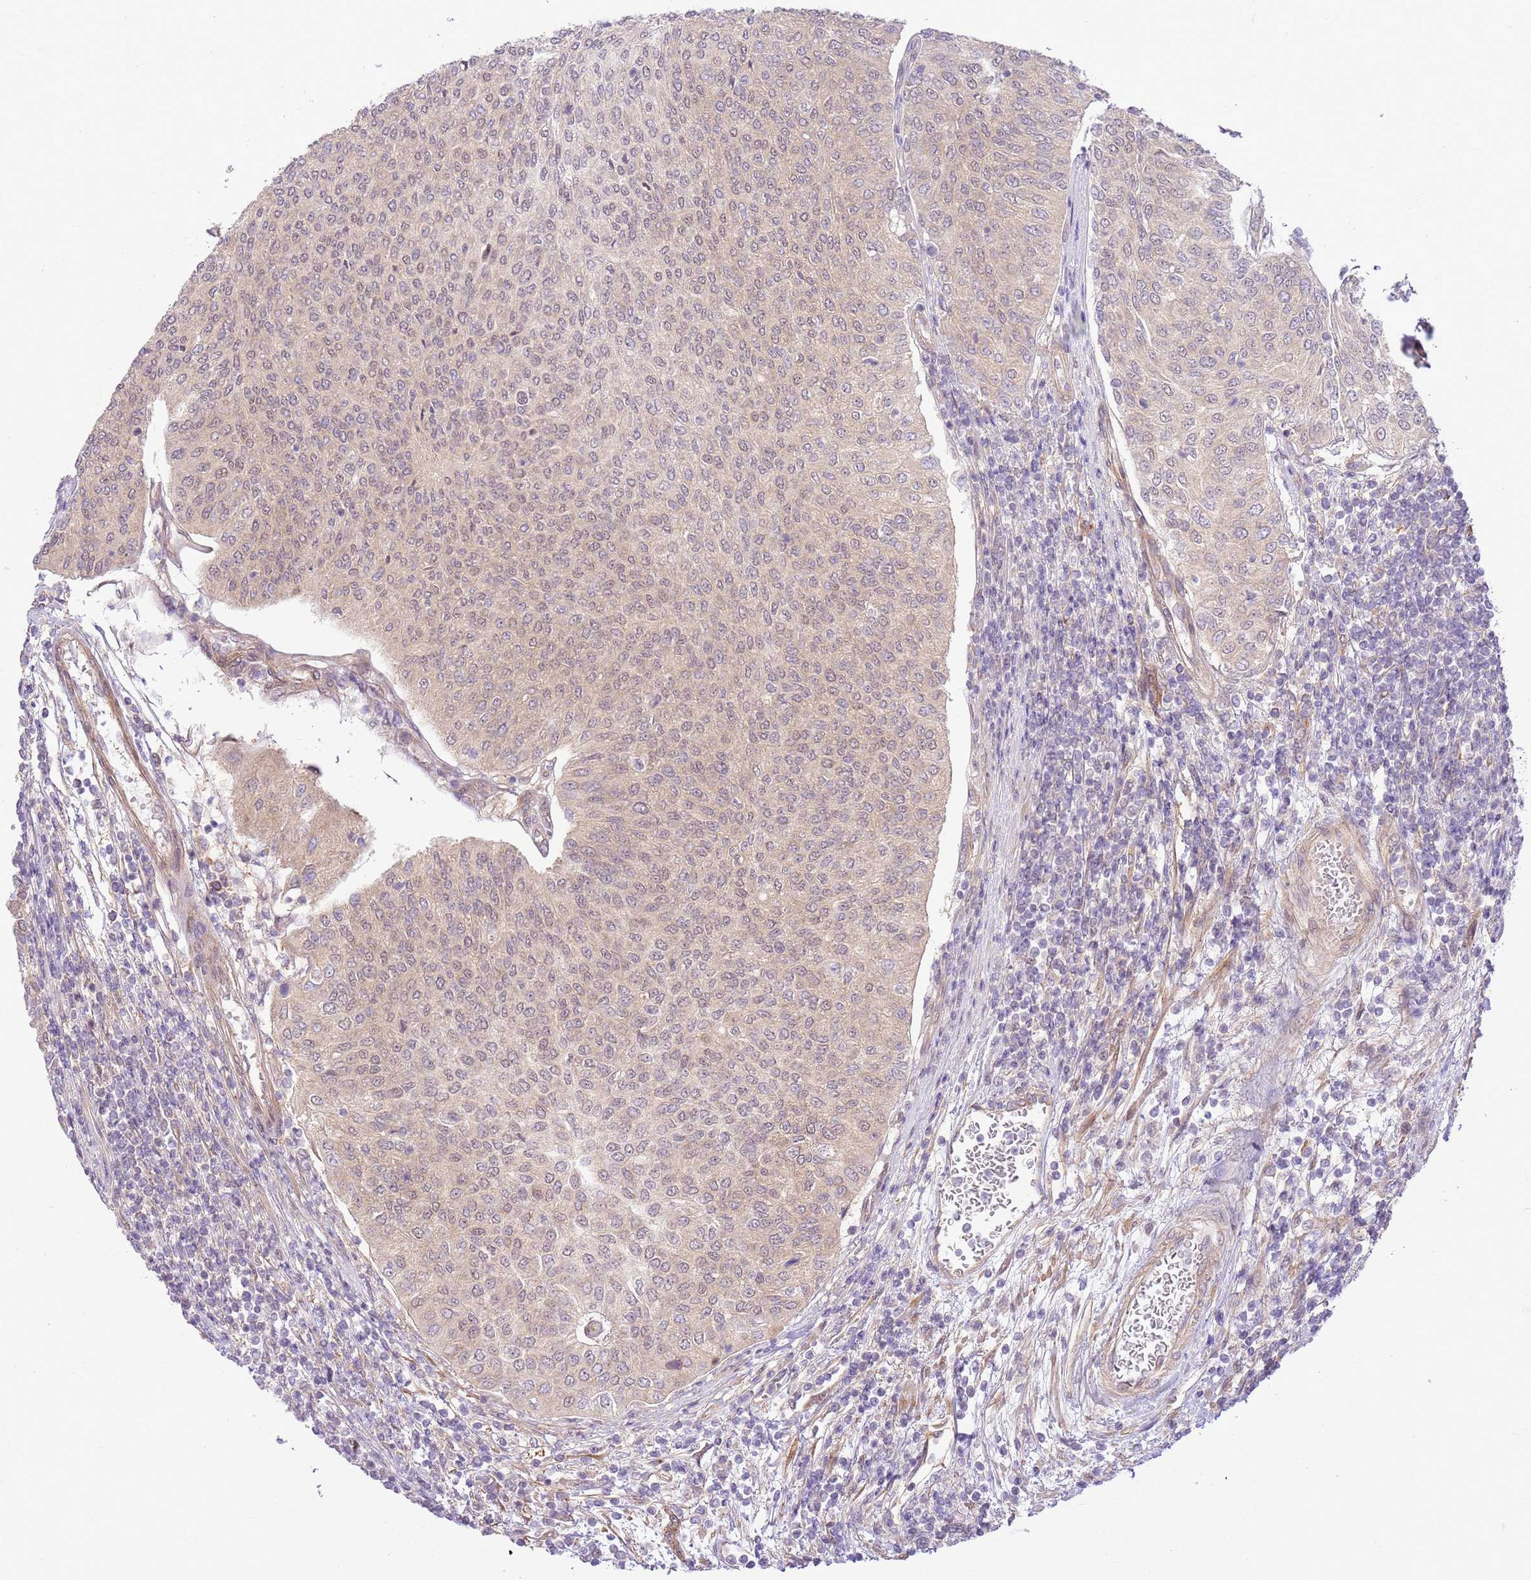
{"staining": {"intensity": "weak", "quantity": "25%-75%", "location": "cytoplasmic/membranous"}, "tissue": "urothelial cancer", "cell_type": "Tumor cells", "image_type": "cancer", "snomed": [{"axis": "morphology", "description": "Urothelial carcinoma, High grade"}, {"axis": "topography", "description": "Urinary bladder"}], "caption": "Weak cytoplasmic/membranous protein expression is present in about 25%-75% of tumor cells in urothelial cancer.", "gene": "SCARA3", "patient": {"sex": "female", "age": 79}}